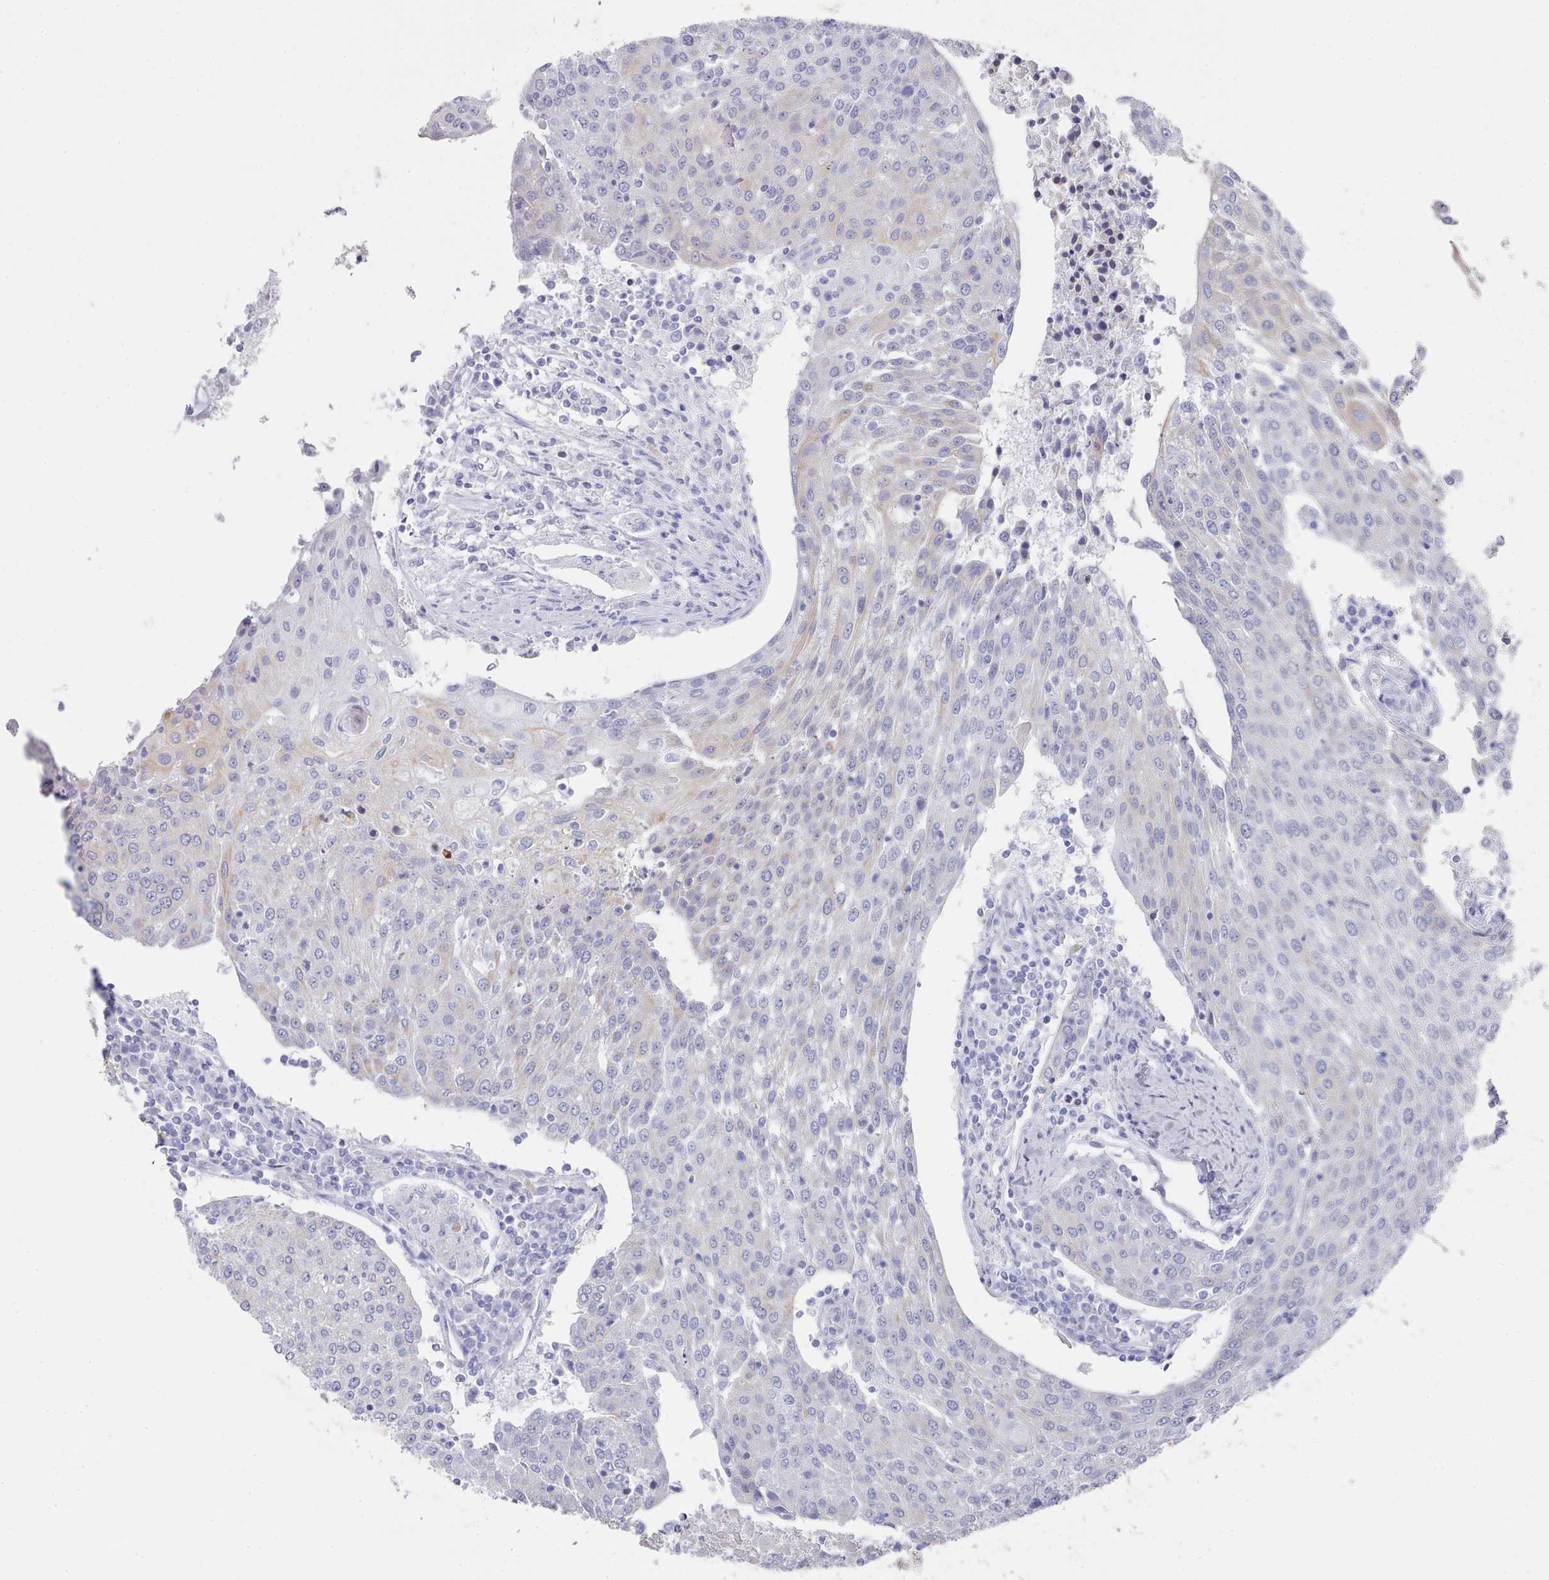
{"staining": {"intensity": "negative", "quantity": "none", "location": "none"}, "tissue": "urothelial cancer", "cell_type": "Tumor cells", "image_type": "cancer", "snomed": [{"axis": "morphology", "description": "Urothelial carcinoma, High grade"}, {"axis": "topography", "description": "Urinary bladder"}], "caption": "Urothelial cancer was stained to show a protein in brown. There is no significant staining in tumor cells.", "gene": "LRRC37A", "patient": {"sex": "female", "age": 85}}